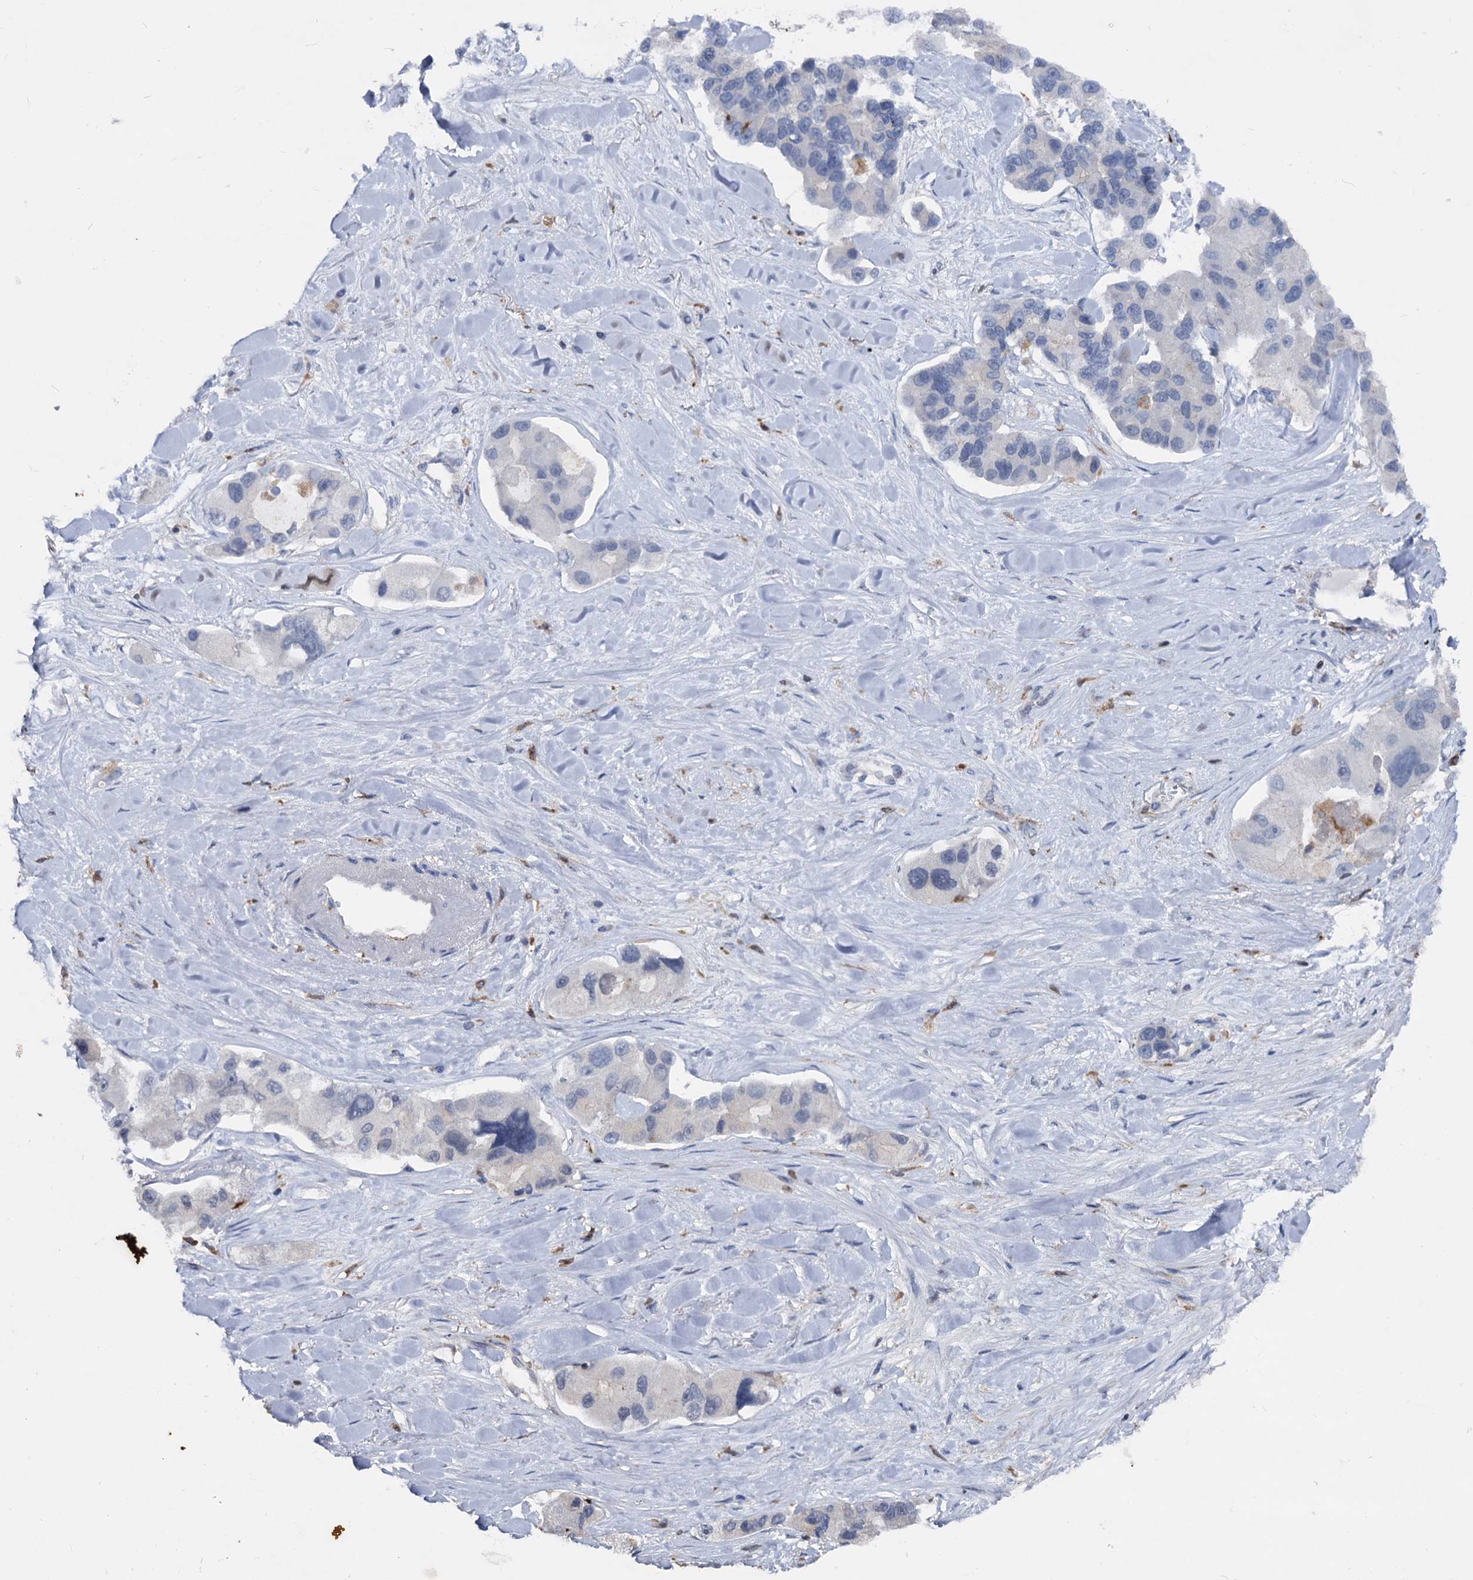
{"staining": {"intensity": "negative", "quantity": "none", "location": "none"}, "tissue": "lung cancer", "cell_type": "Tumor cells", "image_type": "cancer", "snomed": [{"axis": "morphology", "description": "Adenocarcinoma, NOS"}, {"axis": "topography", "description": "Lung"}], "caption": "Human lung adenocarcinoma stained for a protein using IHC displays no positivity in tumor cells.", "gene": "RHOG", "patient": {"sex": "female", "age": 54}}